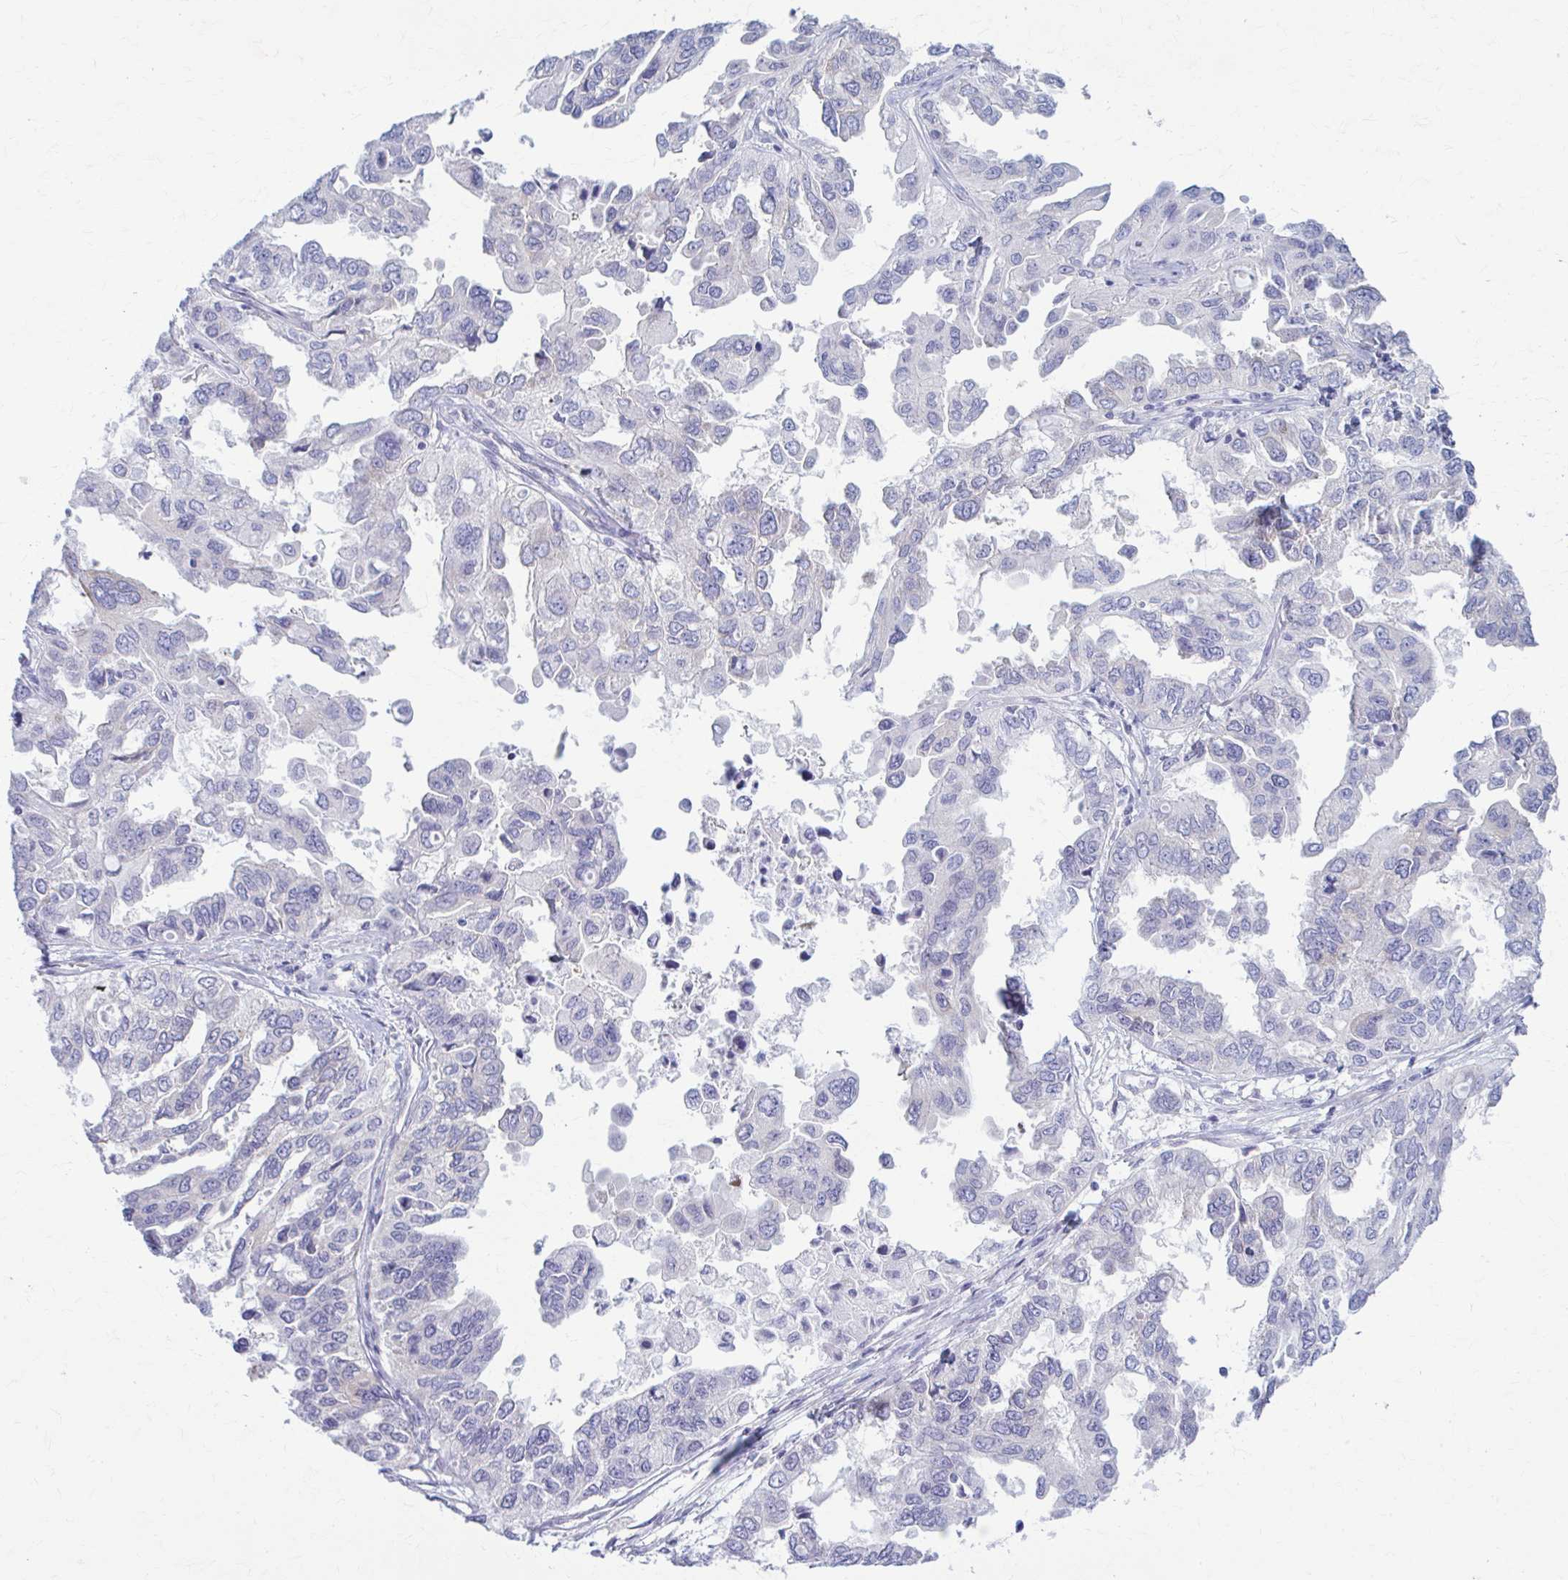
{"staining": {"intensity": "negative", "quantity": "none", "location": "none"}, "tissue": "ovarian cancer", "cell_type": "Tumor cells", "image_type": "cancer", "snomed": [{"axis": "morphology", "description": "Cystadenocarcinoma, serous, NOS"}, {"axis": "topography", "description": "Ovary"}], "caption": "Tumor cells show no significant expression in ovarian cancer (serous cystadenocarcinoma).", "gene": "PRKRA", "patient": {"sex": "female", "age": 53}}